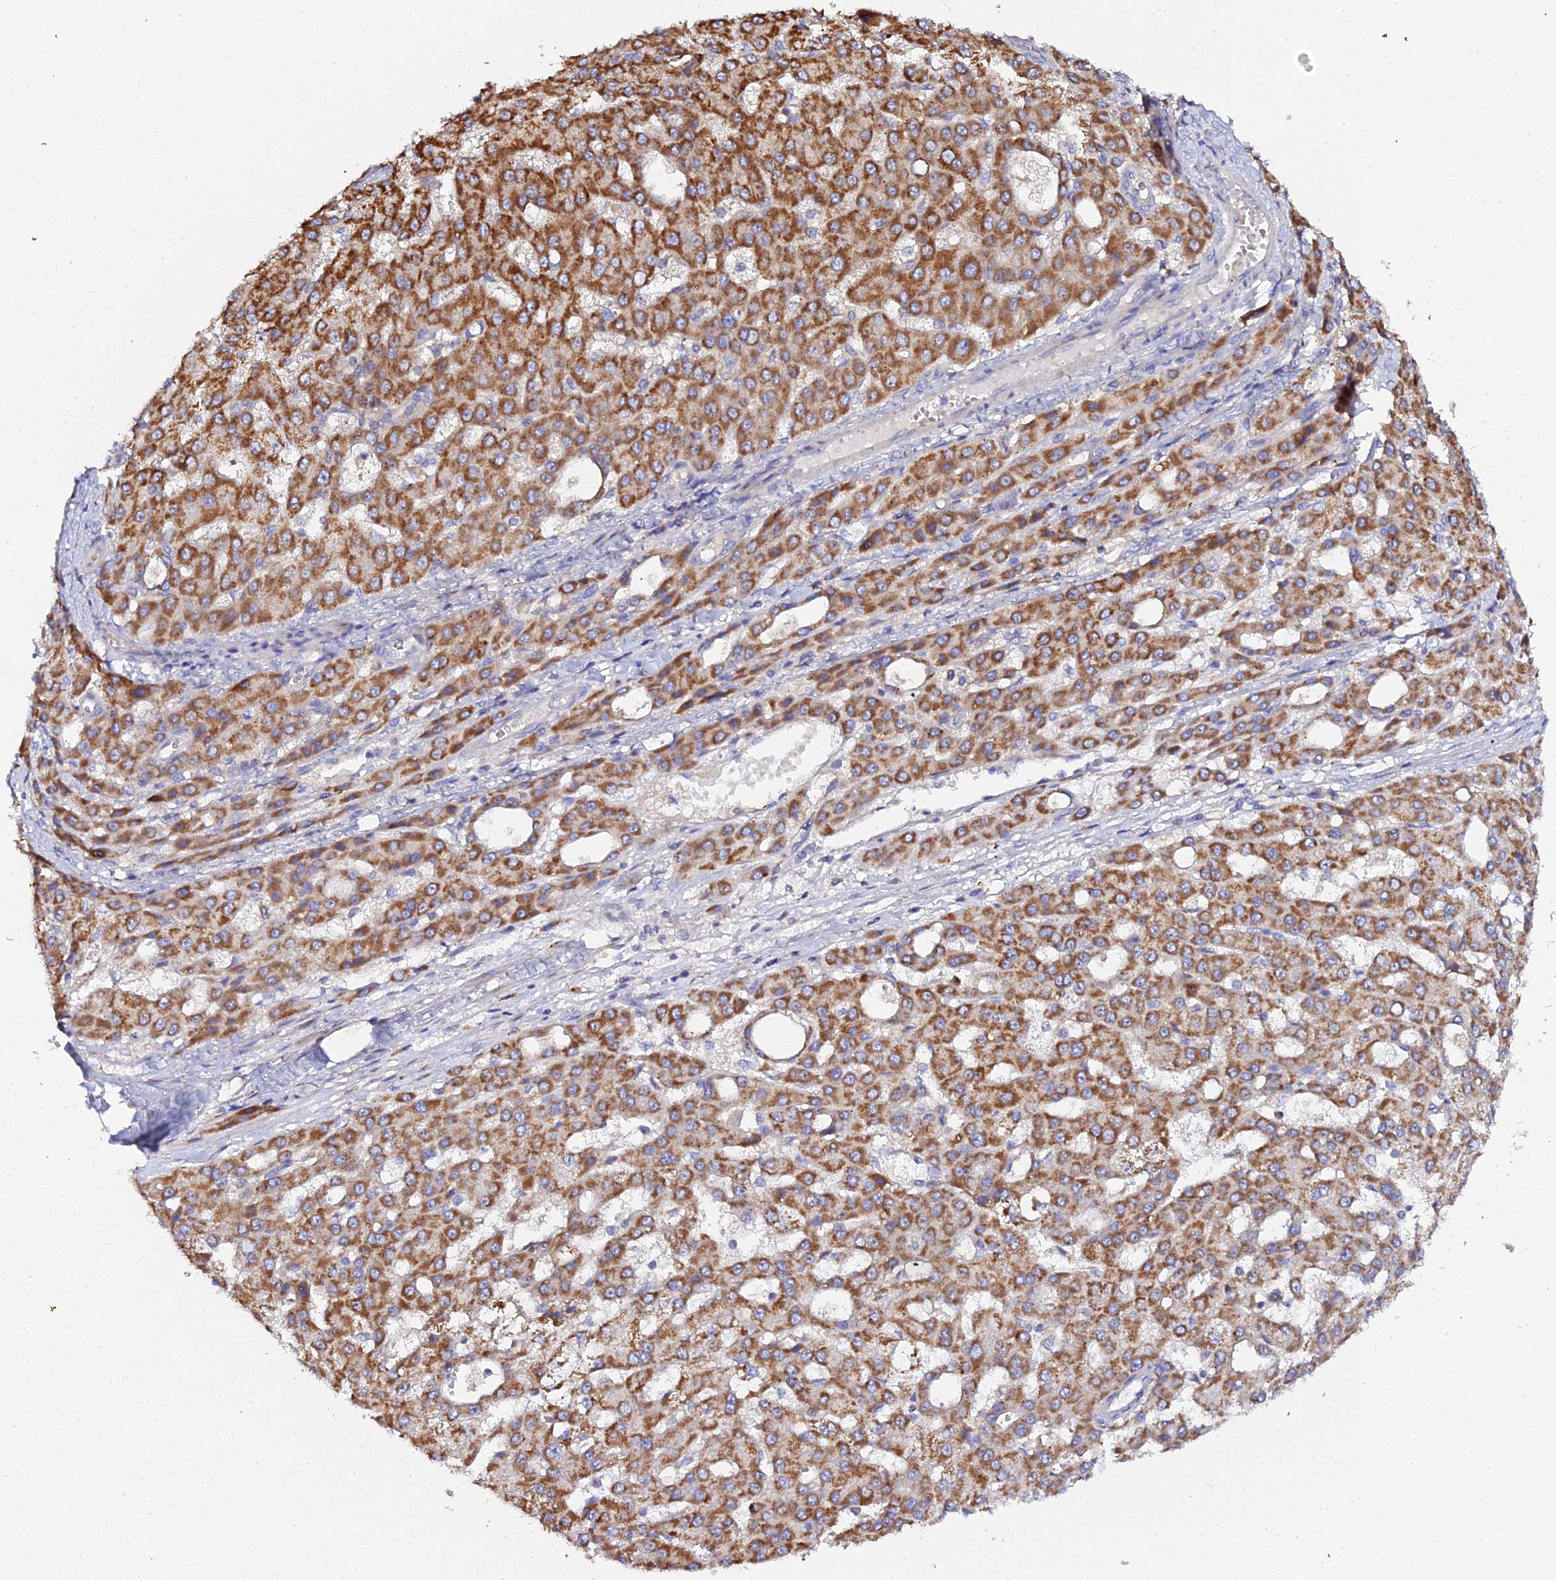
{"staining": {"intensity": "strong", "quantity": ">75%", "location": "cytoplasmic/membranous"}, "tissue": "liver cancer", "cell_type": "Tumor cells", "image_type": "cancer", "snomed": [{"axis": "morphology", "description": "Carcinoma, Hepatocellular, NOS"}, {"axis": "topography", "description": "Liver"}], "caption": "Immunohistochemistry staining of liver hepatocellular carcinoma, which shows high levels of strong cytoplasmic/membranous staining in approximately >75% of tumor cells indicating strong cytoplasmic/membranous protein positivity. The staining was performed using DAB (3,3'-diaminobenzidine) (brown) for protein detection and nuclei were counterstained in hematoxylin (blue).", "gene": "SCX", "patient": {"sex": "male", "age": 47}}